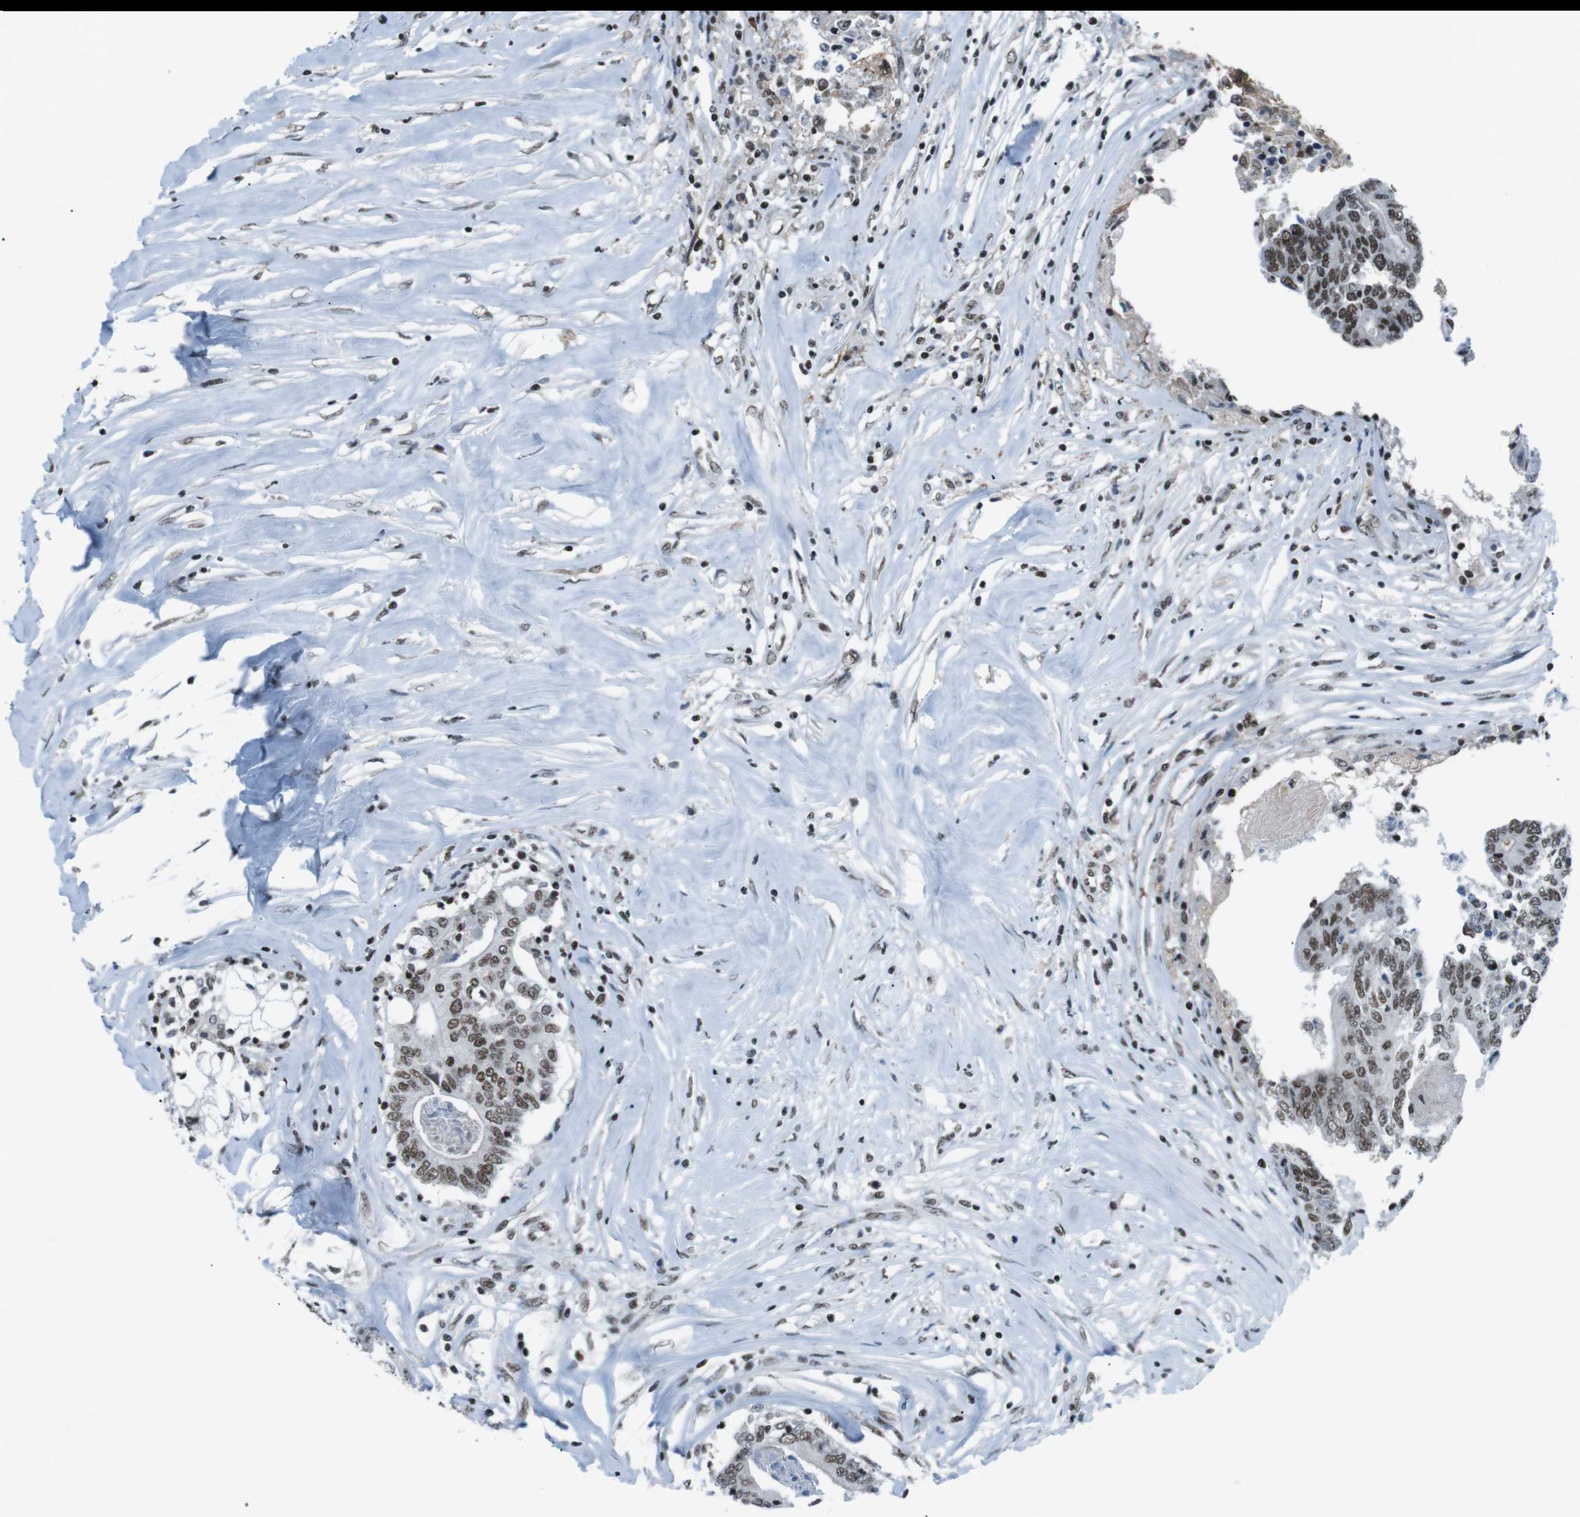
{"staining": {"intensity": "moderate", "quantity": ">75%", "location": "nuclear"}, "tissue": "colorectal cancer", "cell_type": "Tumor cells", "image_type": "cancer", "snomed": [{"axis": "morphology", "description": "Adenocarcinoma, NOS"}, {"axis": "topography", "description": "Rectum"}], "caption": "Immunohistochemistry (IHC) histopathology image of colorectal cancer (adenocarcinoma) stained for a protein (brown), which demonstrates medium levels of moderate nuclear expression in about >75% of tumor cells.", "gene": "TAF1", "patient": {"sex": "male", "age": 63}}